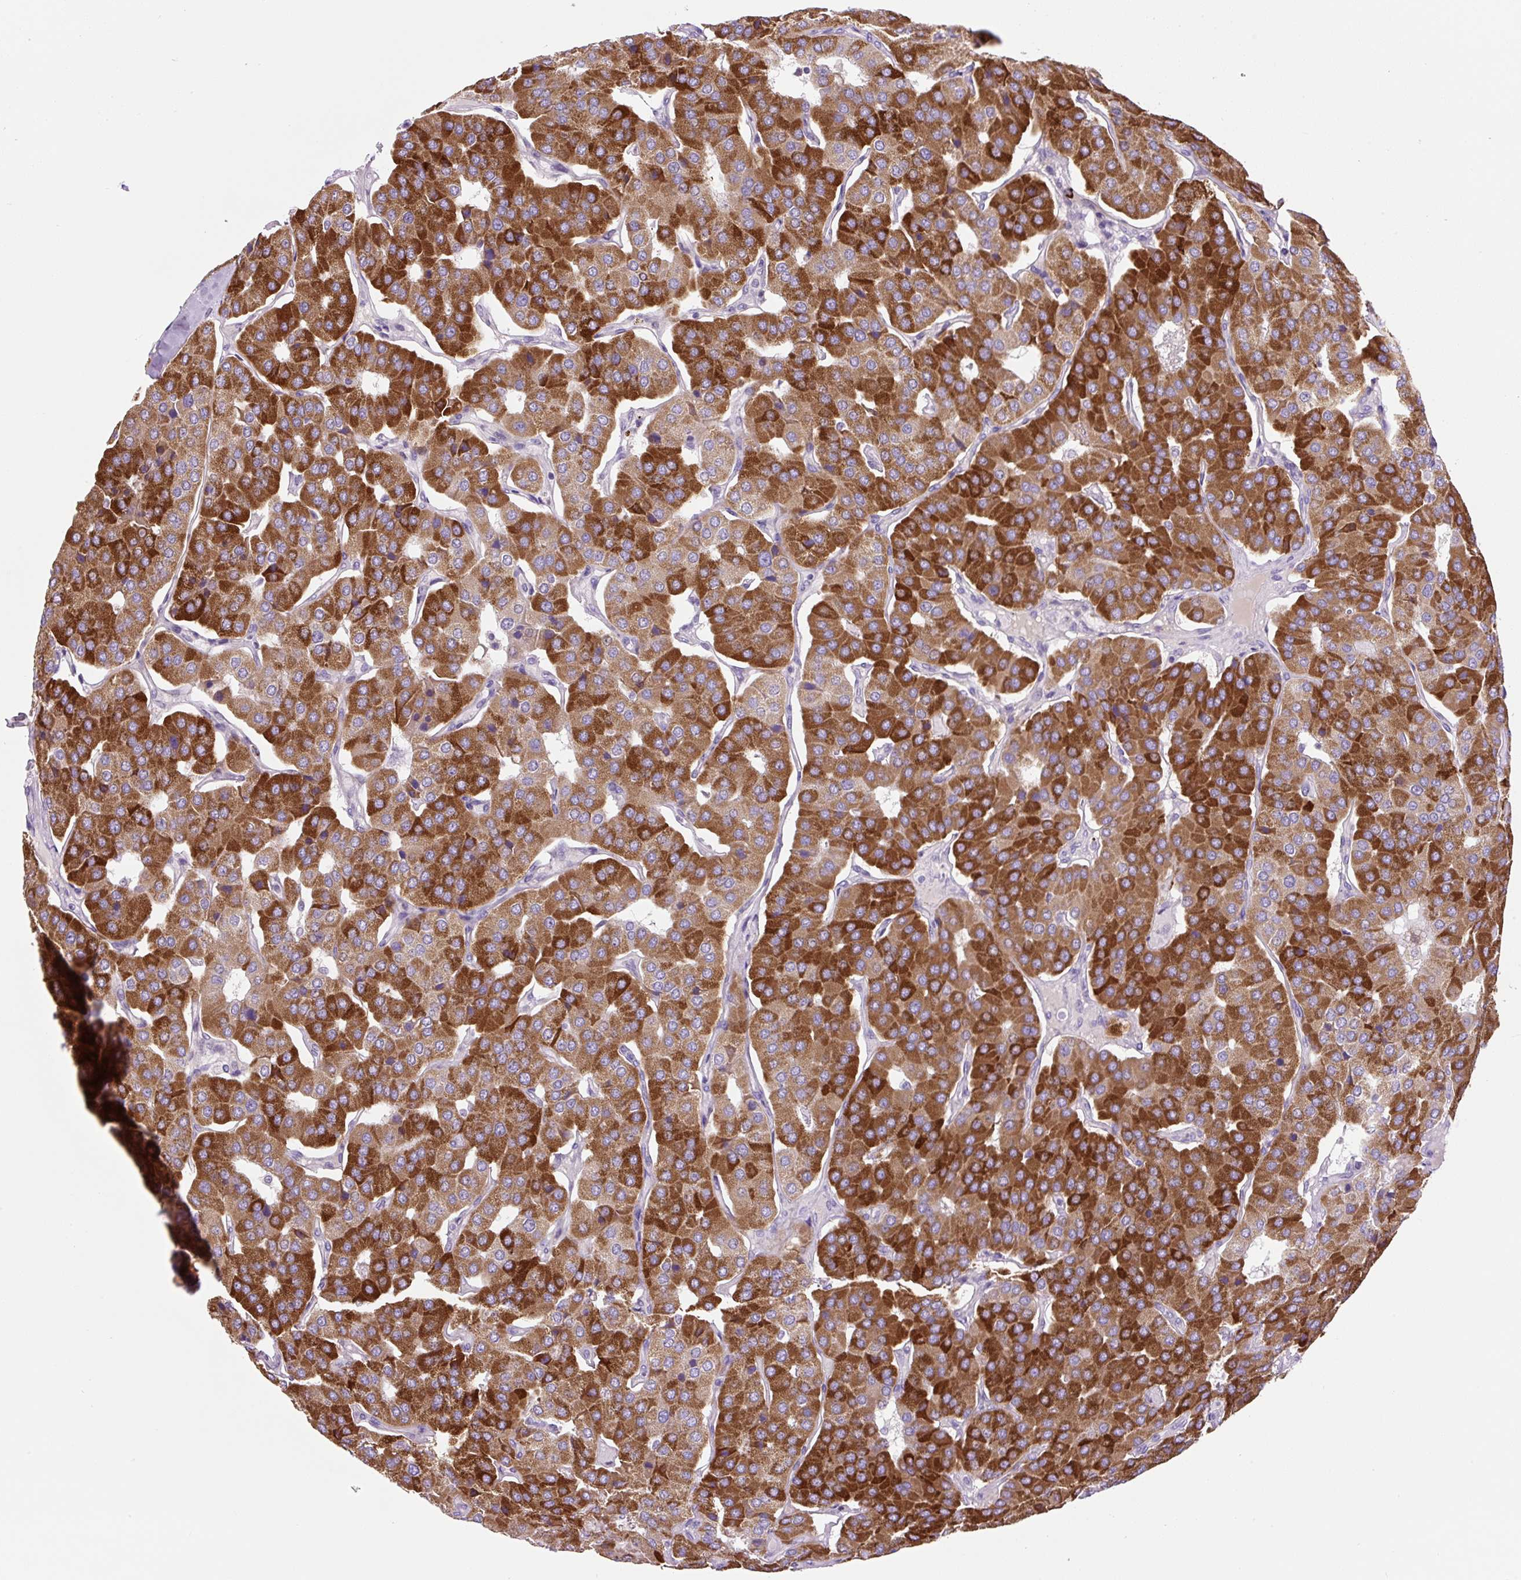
{"staining": {"intensity": "strong", "quantity": ">75%", "location": "cytoplasmic/membranous"}, "tissue": "parathyroid gland", "cell_type": "Glandular cells", "image_type": "normal", "snomed": [{"axis": "morphology", "description": "Normal tissue, NOS"}, {"axis": "morphology", "description": "Adenoma, NOS"}, {"axis": "topography", "description": "Parathyroid gland"}], "caption": "This is a photomicrograph of immunohistochemistry staining of unremarkable parathyroid gland, which shows strong staining in the cytoplasmic/membranous of glandular cells.", "gene": "OGDHL", "patient": {"sex": "female", "age": 86}}